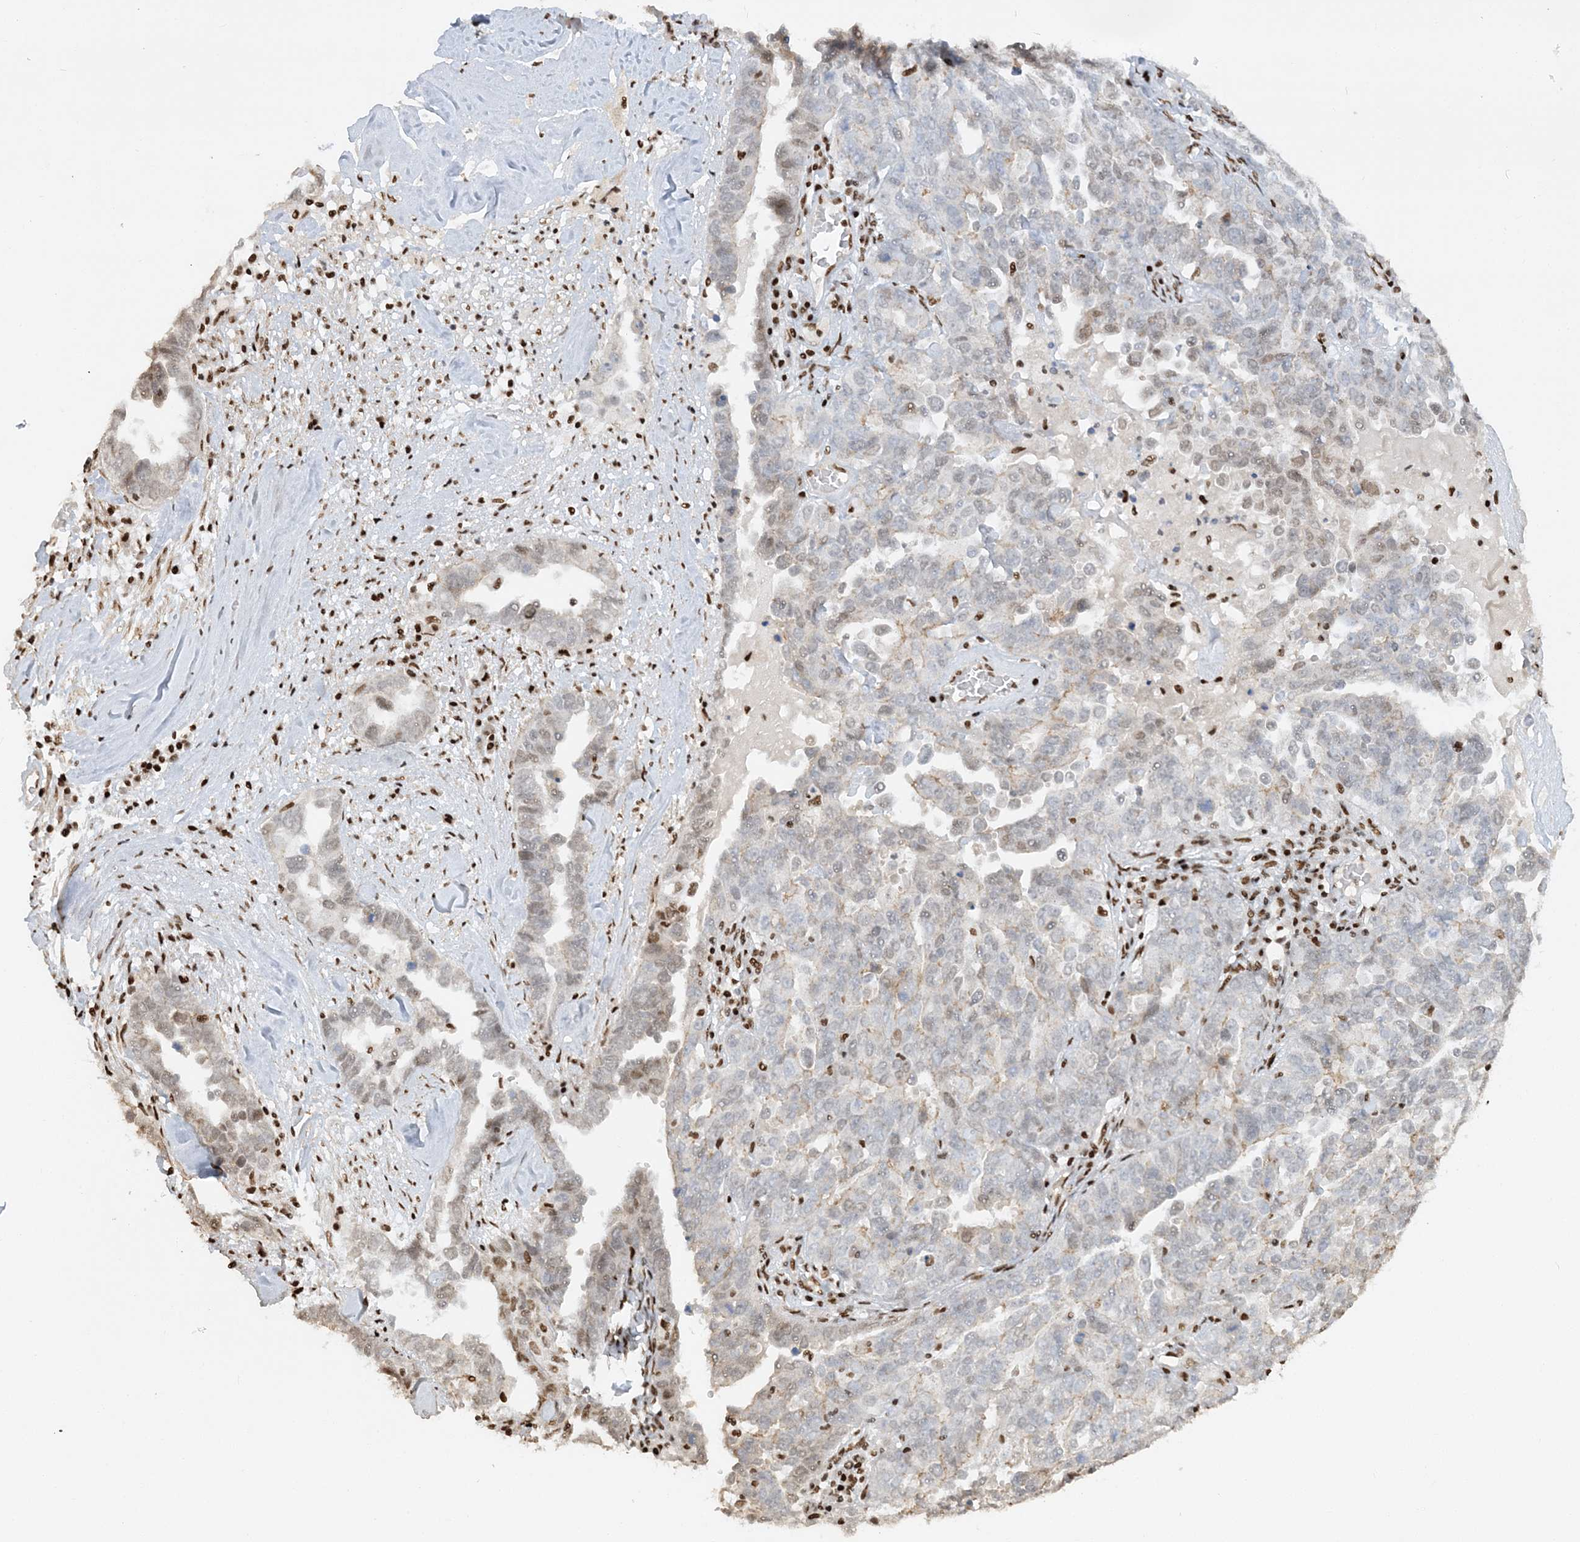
{"staining": {"intensity": "weak", "quantity": "25%-75%", "location": "nuclear"}, "tissue": "ovarian cancer", "cell_type": "Tumor cells", "image_type": "cancer", "snomed": [{"axis": "morphology", "description": "Carcinoma, endometroid"}, {"axis": "topography", "description": "Ovary"}], "caption": "IHC staining of endometroid carcinoma (ovarian), which reveals low levels of weak nuclear staining in about 25%-75% of tumor cells indicating weak nuclear protein positivity. The staining was performed using DAB (brown) for protein detection and nuclei were counterstained in hematoxylin (blue).", "gene": "DELE1", "patient": {"sex": "female", "age": 62}}